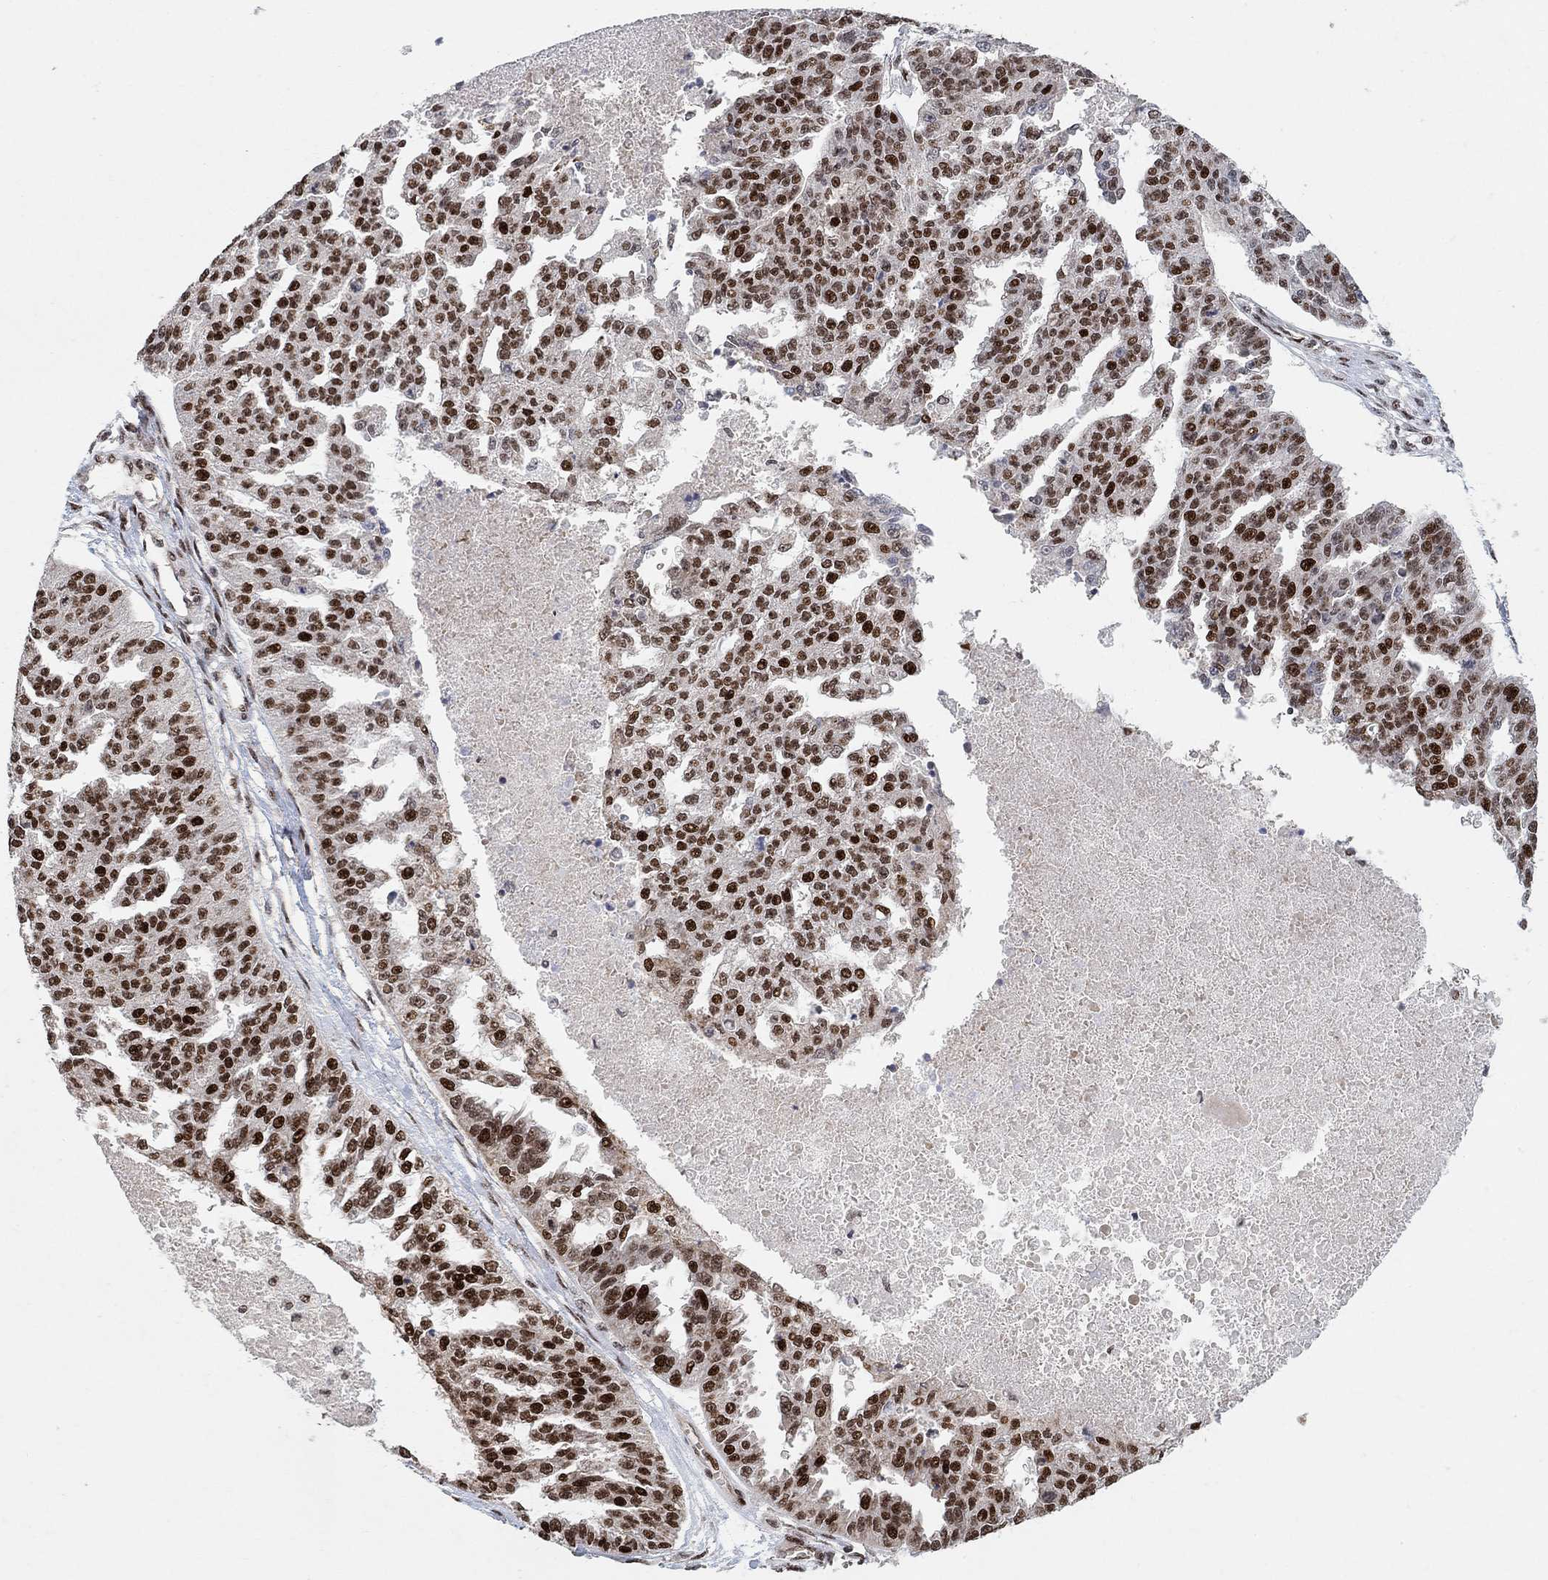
{"staining": {"intensity": "strong", "quantity": ">75%", "location": "nuclear"}, "tissue": "ovarian cancer", "cell_type": "Tumor cells", "image_type": "cancer", "snomed": [{"axis": "morphology", "description": "Cystadenocarcinoma, serous, NOS"}, {"axis": "topography", "description": "Ovary"}], "caption": "Ovarian serous cystadenocarcinoma stained for a protein (brown) displays strong nuclear positive staining in approximately >75% of tumor cells.", "gene": "E4F1", "patient": {"sex": "female", "age": 58}}